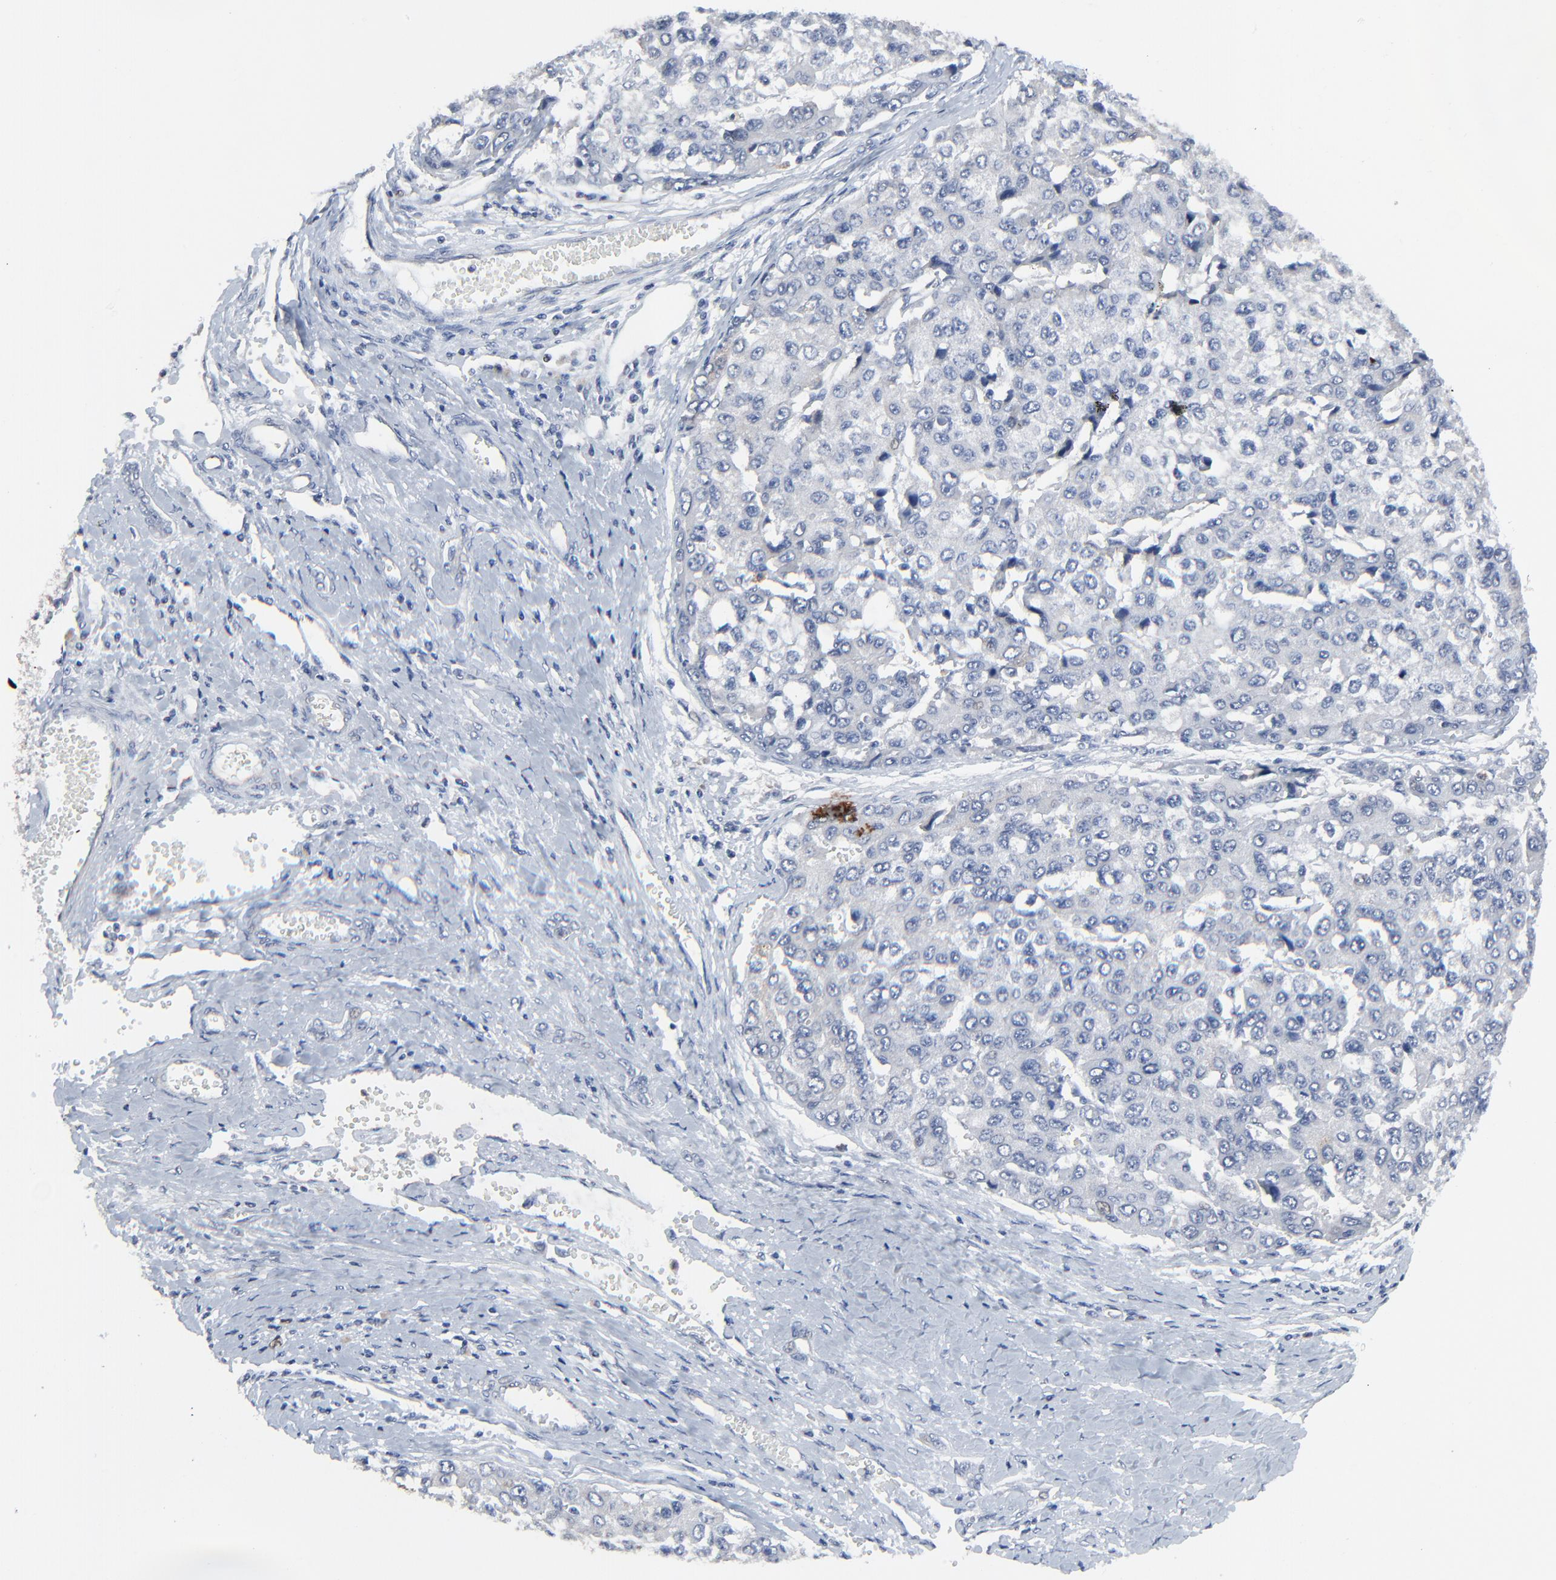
{"staining": {"intensity": "negative", "quantity": "none", "location": "none"}, "tissue": "liver cancer", "cell_type": "Tumor cells", "image_type": "cancer", "snomed": [{"axis": "morphology", "description": "Carcinoma, Hepatocellular, NOS"}, {"axis": "topography", "description": "Liver"}], "caption": "The micrograph reveals no staining of tumor cells in hepatocellular carcinoma (liver).", "gene": "BIRC3", "patient": {"sex": "female", "age": 66}}